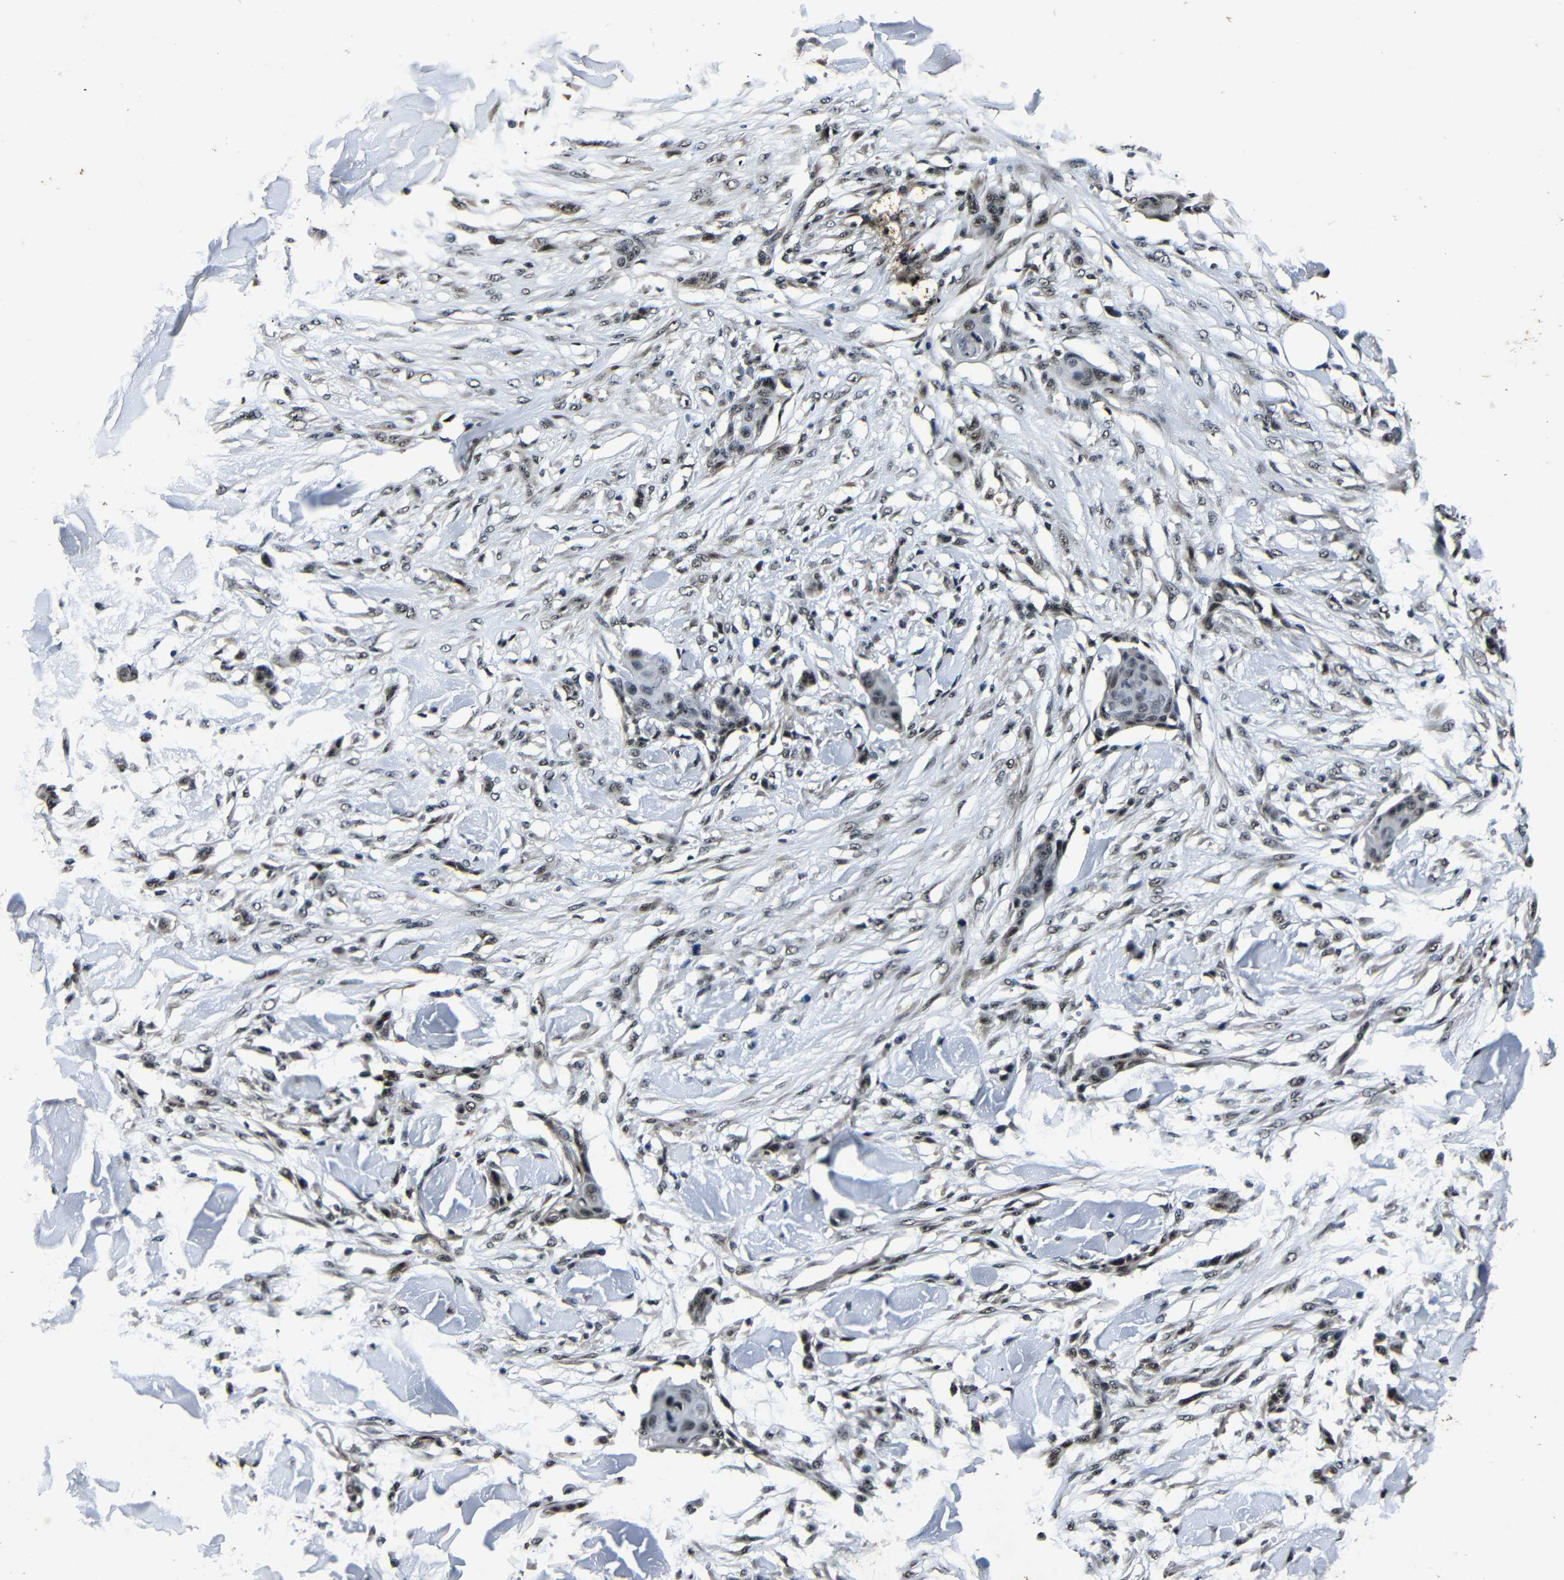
{"staining": {"intensity": "weak", "quantity": ">75%", "location": "nuclear"}, "tissue": "skin cancer", "cell_type": "Tumor cells", "image_type": "cancer", "snomed": [{"axis": "morphology", "description": "Squamous cell carcinoma, NOS"}, {"axis": "topography", "description": "Skin"}], "caption": "A photomicrograph of human skin cancer (squamous cell carcinoma) stained for a protein displays weak nuclear brown staining in tumor cells.", "gene": "FOXD4", "patient": {"sex": "female", "age": 59}}